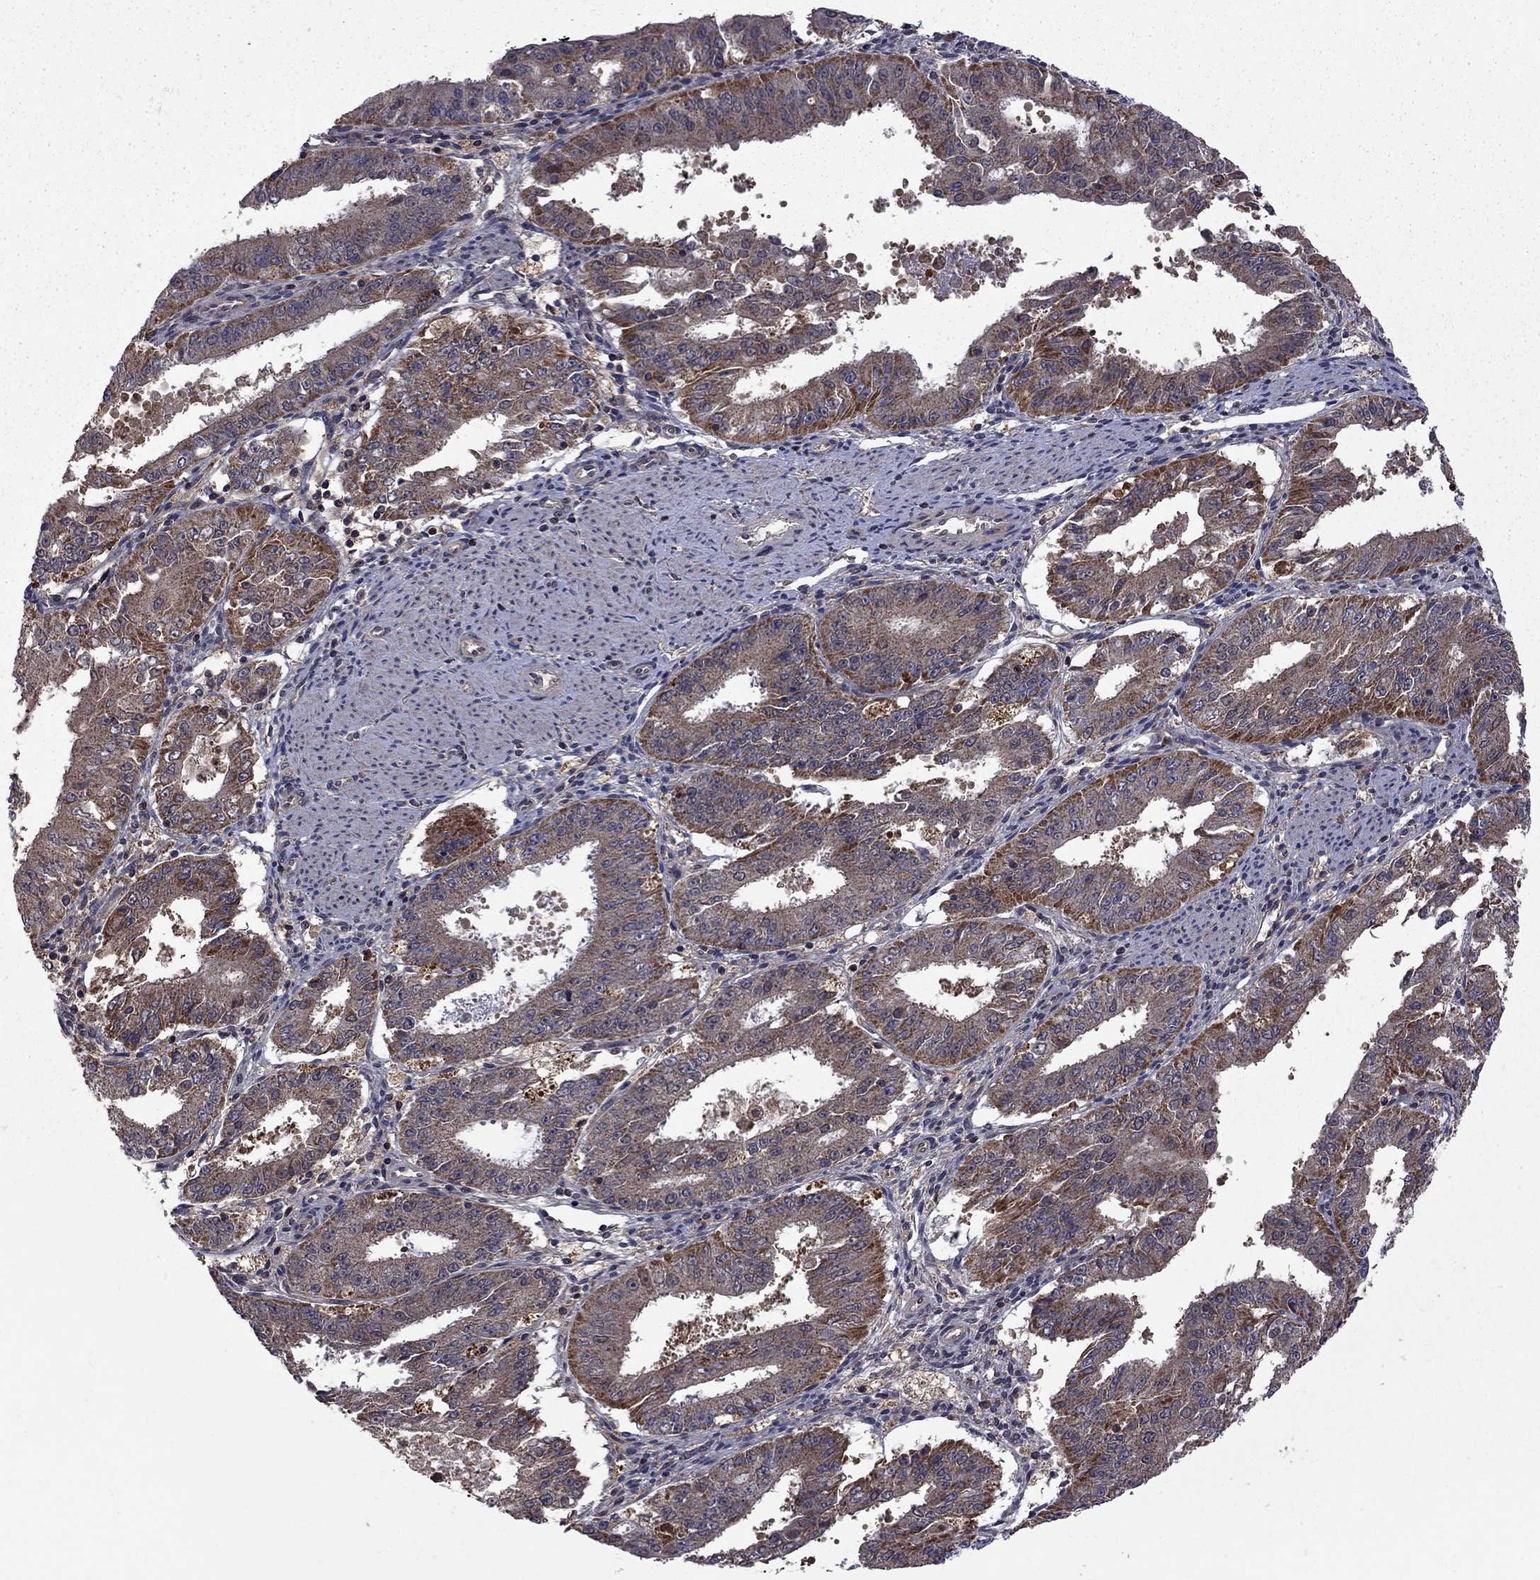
{"staining": {"intensity": "moderate", "quantity": "<25%", "location": "cytoplasmic/membranous"}, "tissue": "ovarian cancer", "cell_type": "Tumor cells", "image_type": "cancer", "snomed": [{"axis": "morphology", "description": "Carcinoma, endometroid"}, {"axis": "topography", "description": "Ovary"}], "caption": "A high-resolution histopathology image shows immunohistochemistry staining of ovarian cancer (endometroid carcinoma), which demonstrates moderate cytoplasmic/membranous expression in approximately <25% of tumor cells.", "gene": "IPP", "patient": {"sex": "female", "age": 42}}